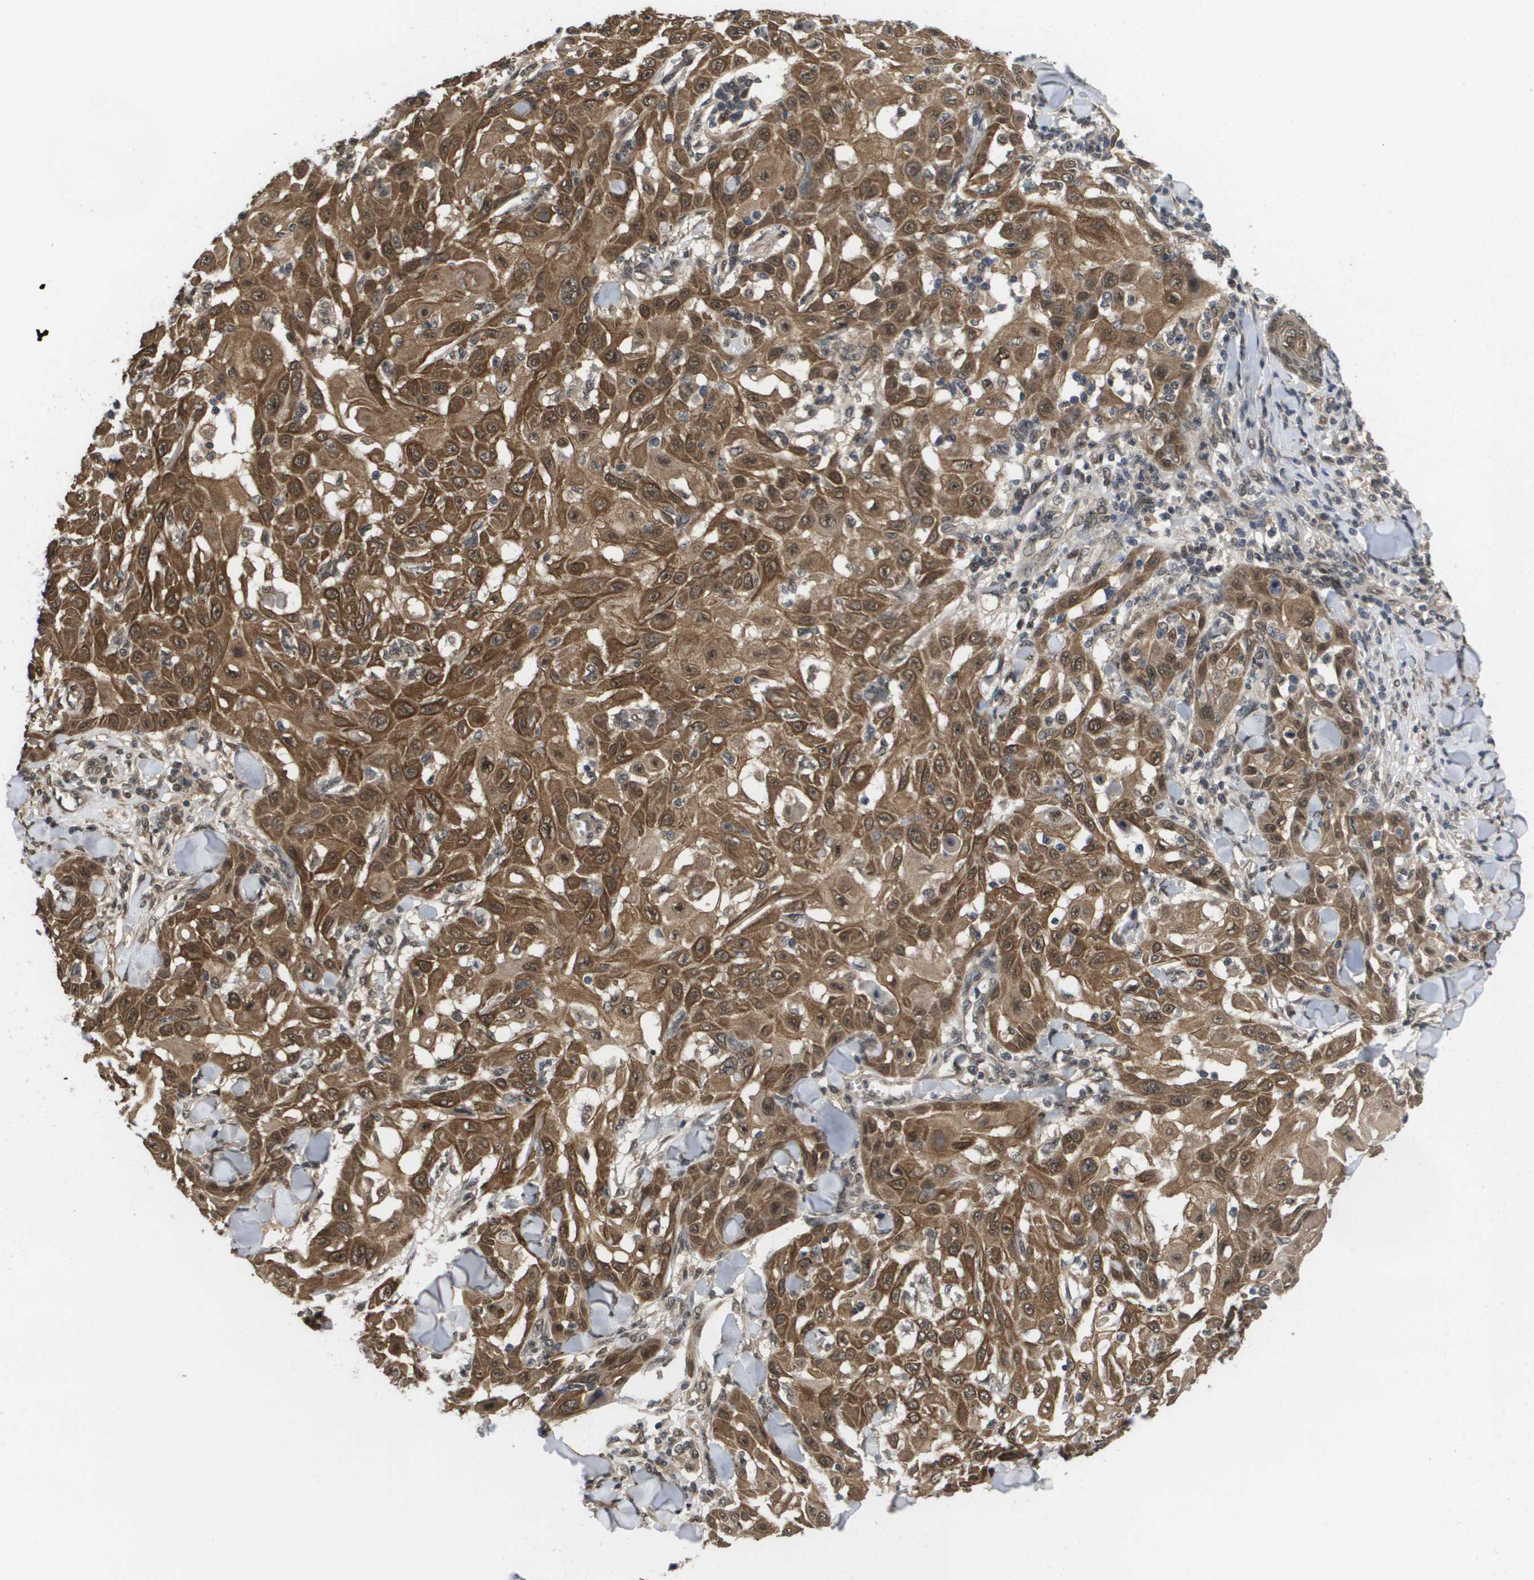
{"staining": {"intensity": "strong", "quantity": ">75%", "location": "cytoplasmic/membranous,nuclear"}, "tissue": "skin cancer", "cell_type": "Tumor cells", "image_type": "cancer", "snomed": [{"axis": "morphology", "description": "Squamous cell carcinoma, NOS"}, {"axis": "topography", "description": "Skin"}], "caption": "Strong cytoplasmic/membranous and nuclear staining for a protein is seen in approximately >75% of tumor cells of skin squamous cell carcinoma using immunohistochemistry (IHC).", "gene": "AMBRA1", "patient": {"sex": "male", "age": 24}}